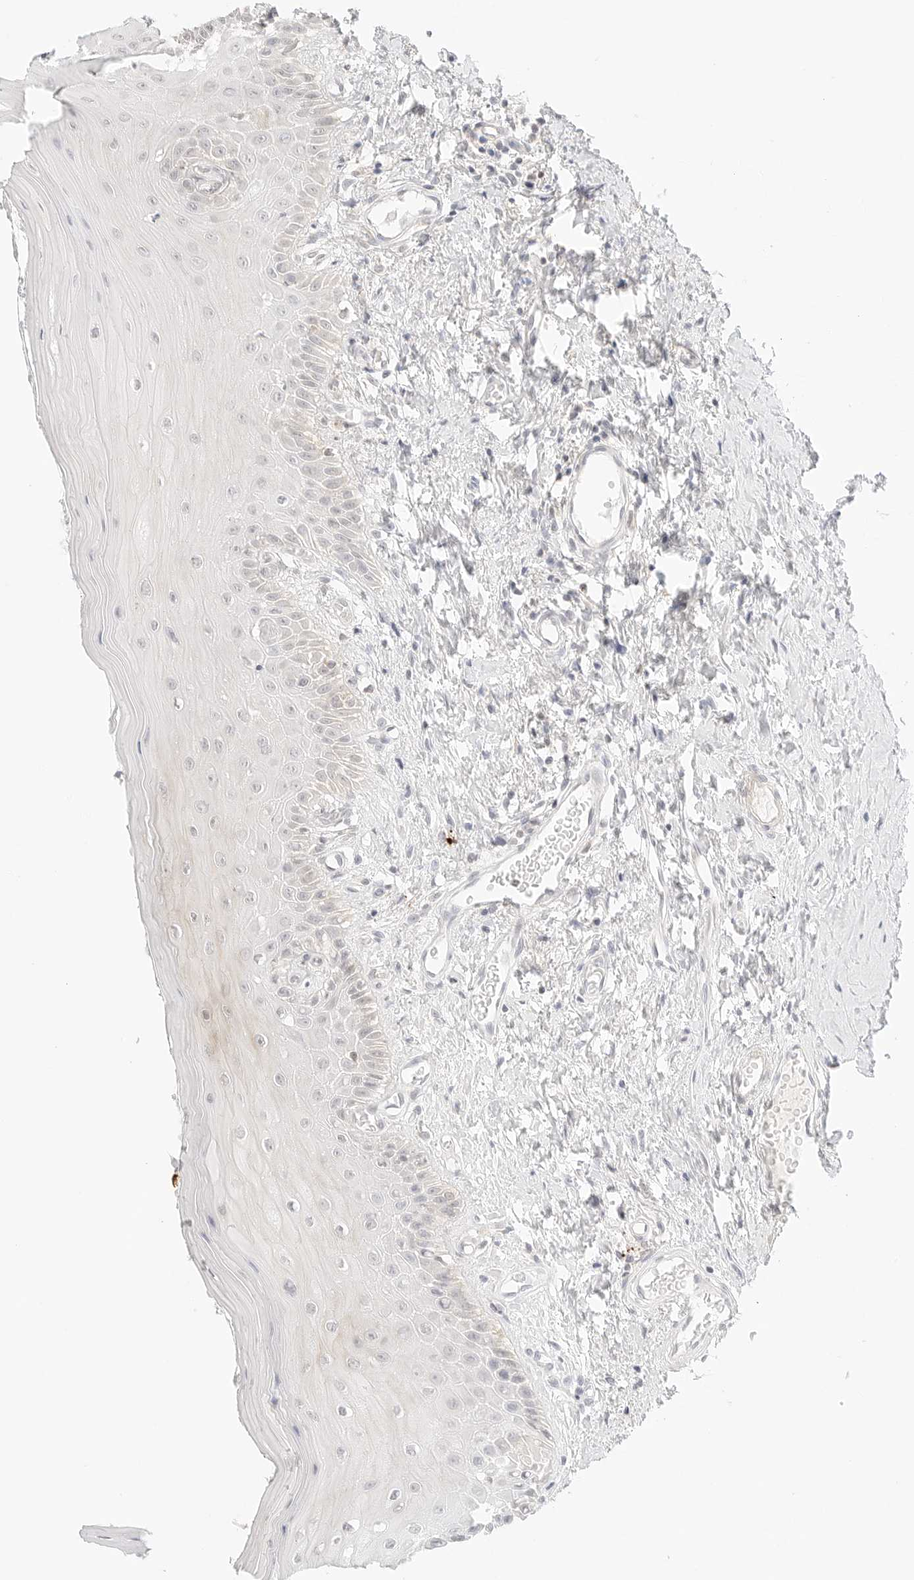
{"staining": {"intensity": "negative", "quantity": "none", "location": "none"}, "tissue": "oral mucosa", "cell_type": "Squamous epithelial cells", "image_type": "normal", "snomed": [{"axis": "morphology", "description": "Normal tissue, NOS"}, {"axis": "topography", "description": "Oral tissue"}], "caption": "High power microscopy image of an immunohistochemistry micrograph of unremarkable oral mucosa, revealing no significant staining in squamous epithelial cells.", "gene": "GNAS", "patient": {"sex": "male", "age": 66}}